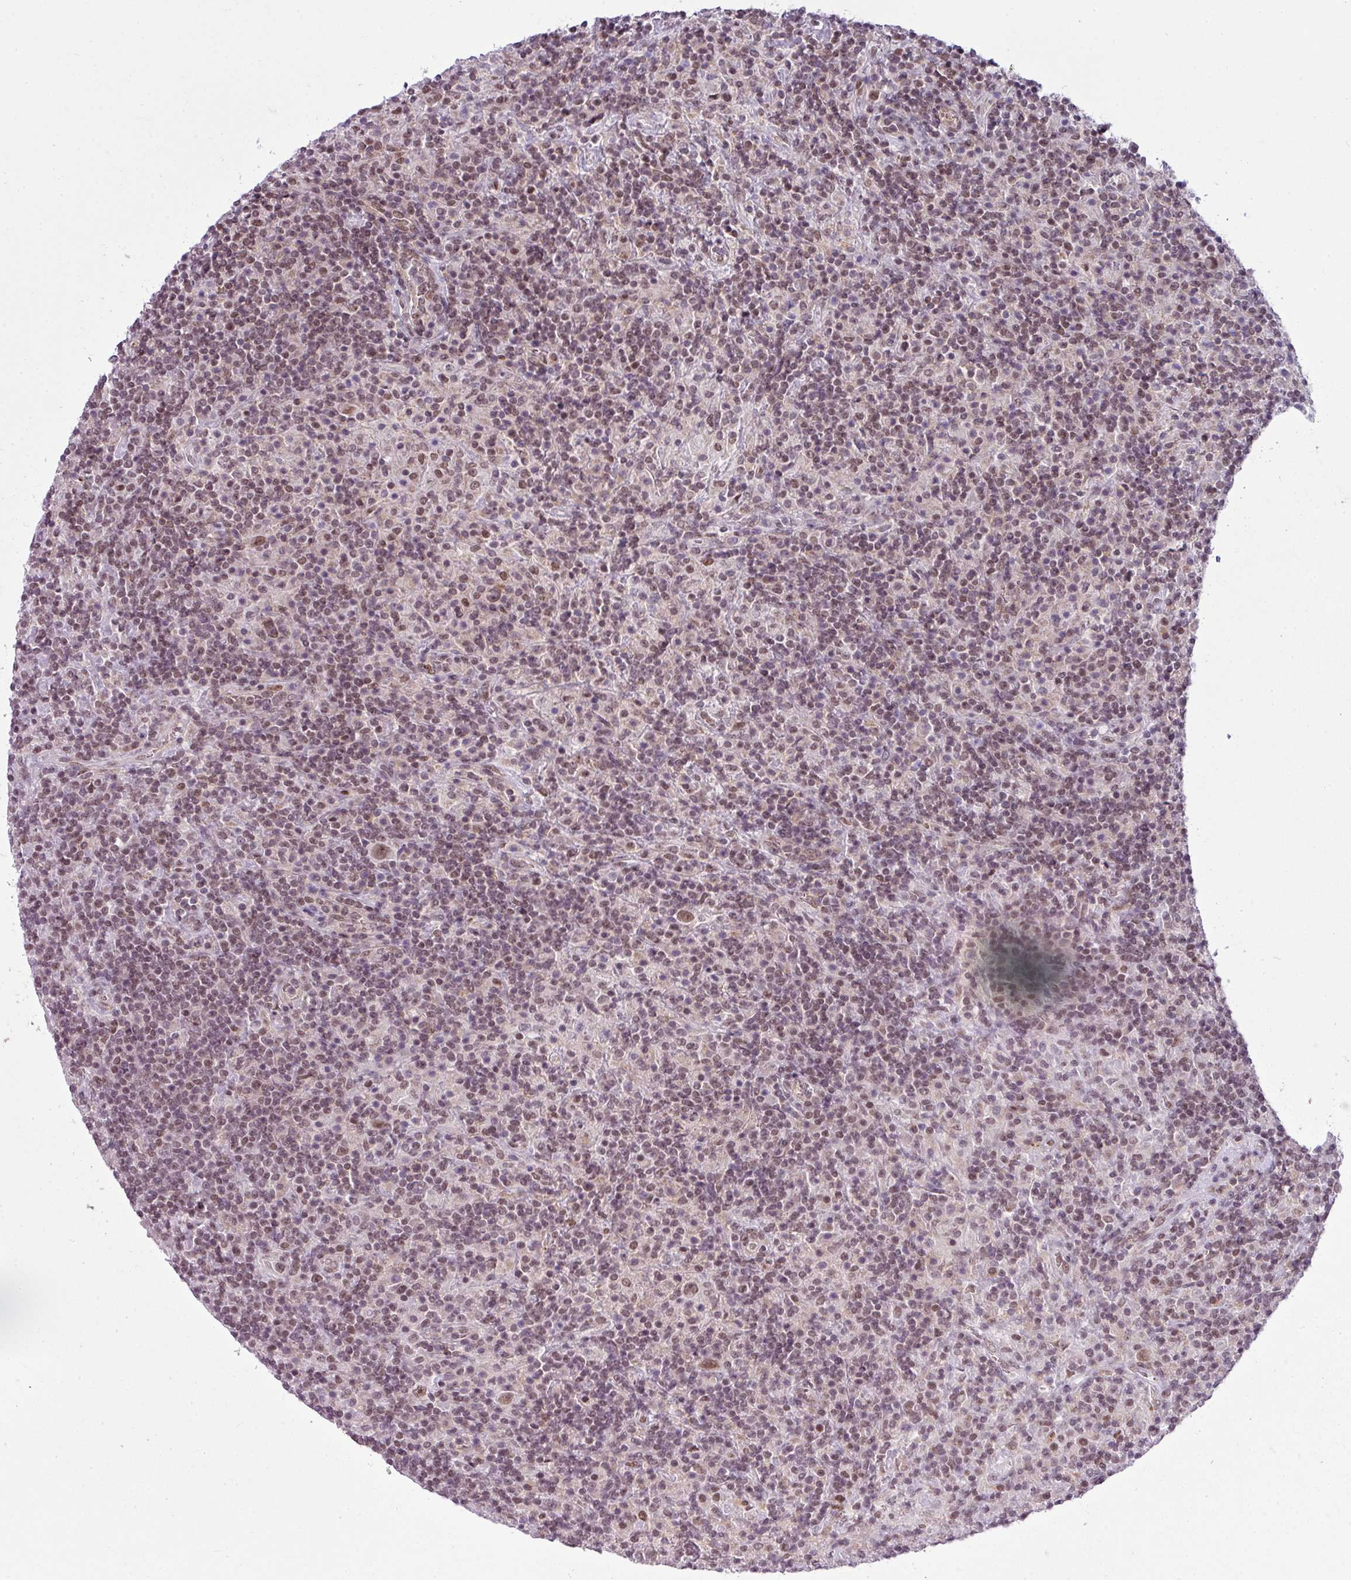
{"staining": {"intensity": "moderate", "quantity": ">75%", "location": "nuclear"}, "tissue": "lymphoma", "cell_type": "Tumor cells", "image_type": "cancer", "snomed": [{"axis": "morphology", "description": "Hodgkin's disease, NOS"}, {"axis": "topography", "description": "Lymph node"}], "caption": "Lymphoma stained with a brown dye displays moderate nuclear positive positivity in approximately >75% of tumor cells.", "gene": "ARL6IP4", "patient": {"sex": "male", "age": 70}}